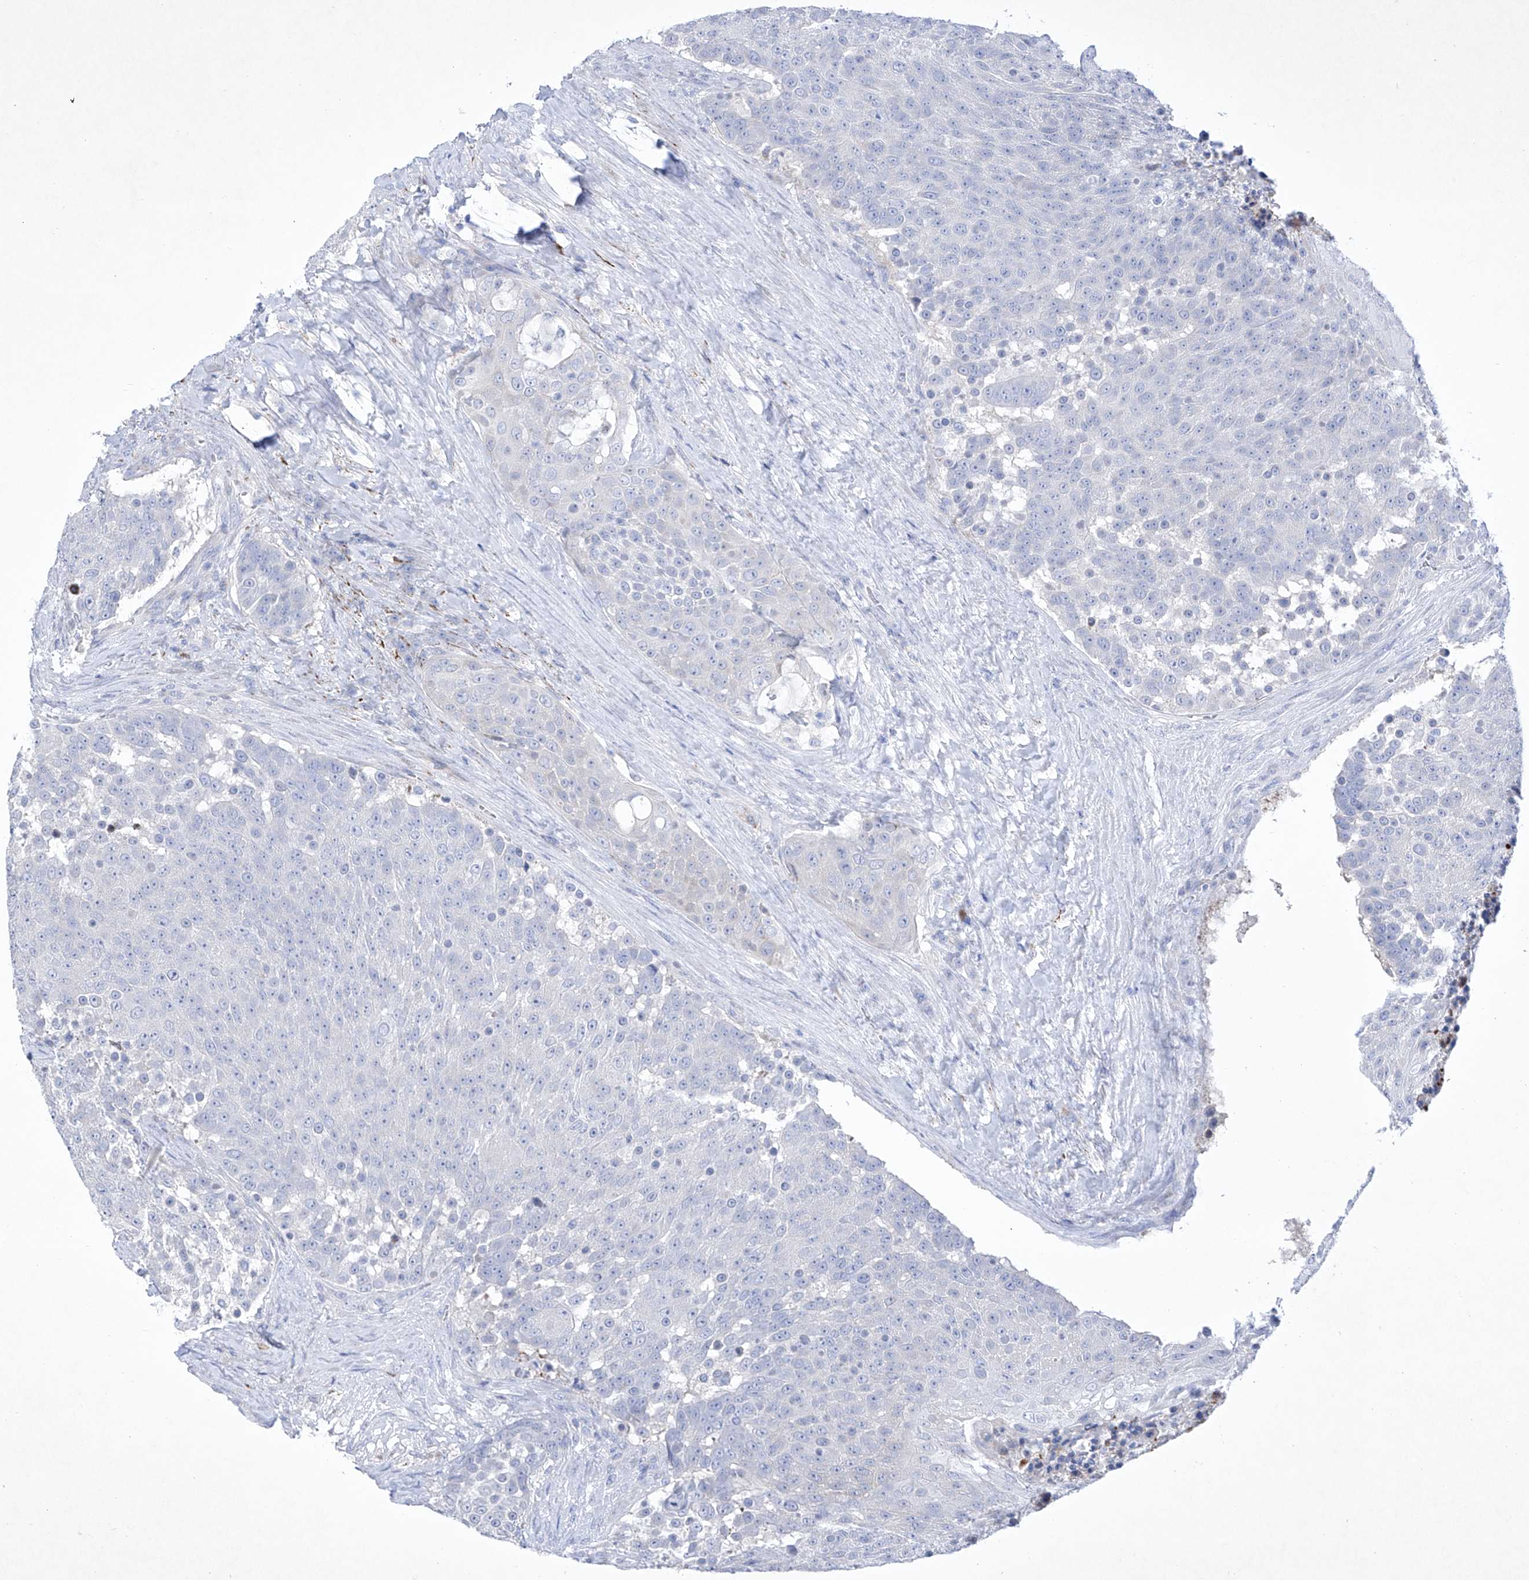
{"staining": {"intensity": "negative", "quantity": "none", "location": "none"}, "tissue": "urothelial cancer", "cell_type": "Tumor cells", "image_type": "cancer", "snomed": [{"axis": "morphology", "description": "Urothelial carcinoma, High grade"}, {"axis": "topography", "description": "Urinary bladder"}], "caption": "The photomicrograph reveals no significant expression in tumor cells of high-grade urothelial carcinoma.", "gene": "C1orf87", "patient": {"sex": "female", "age": 63}}